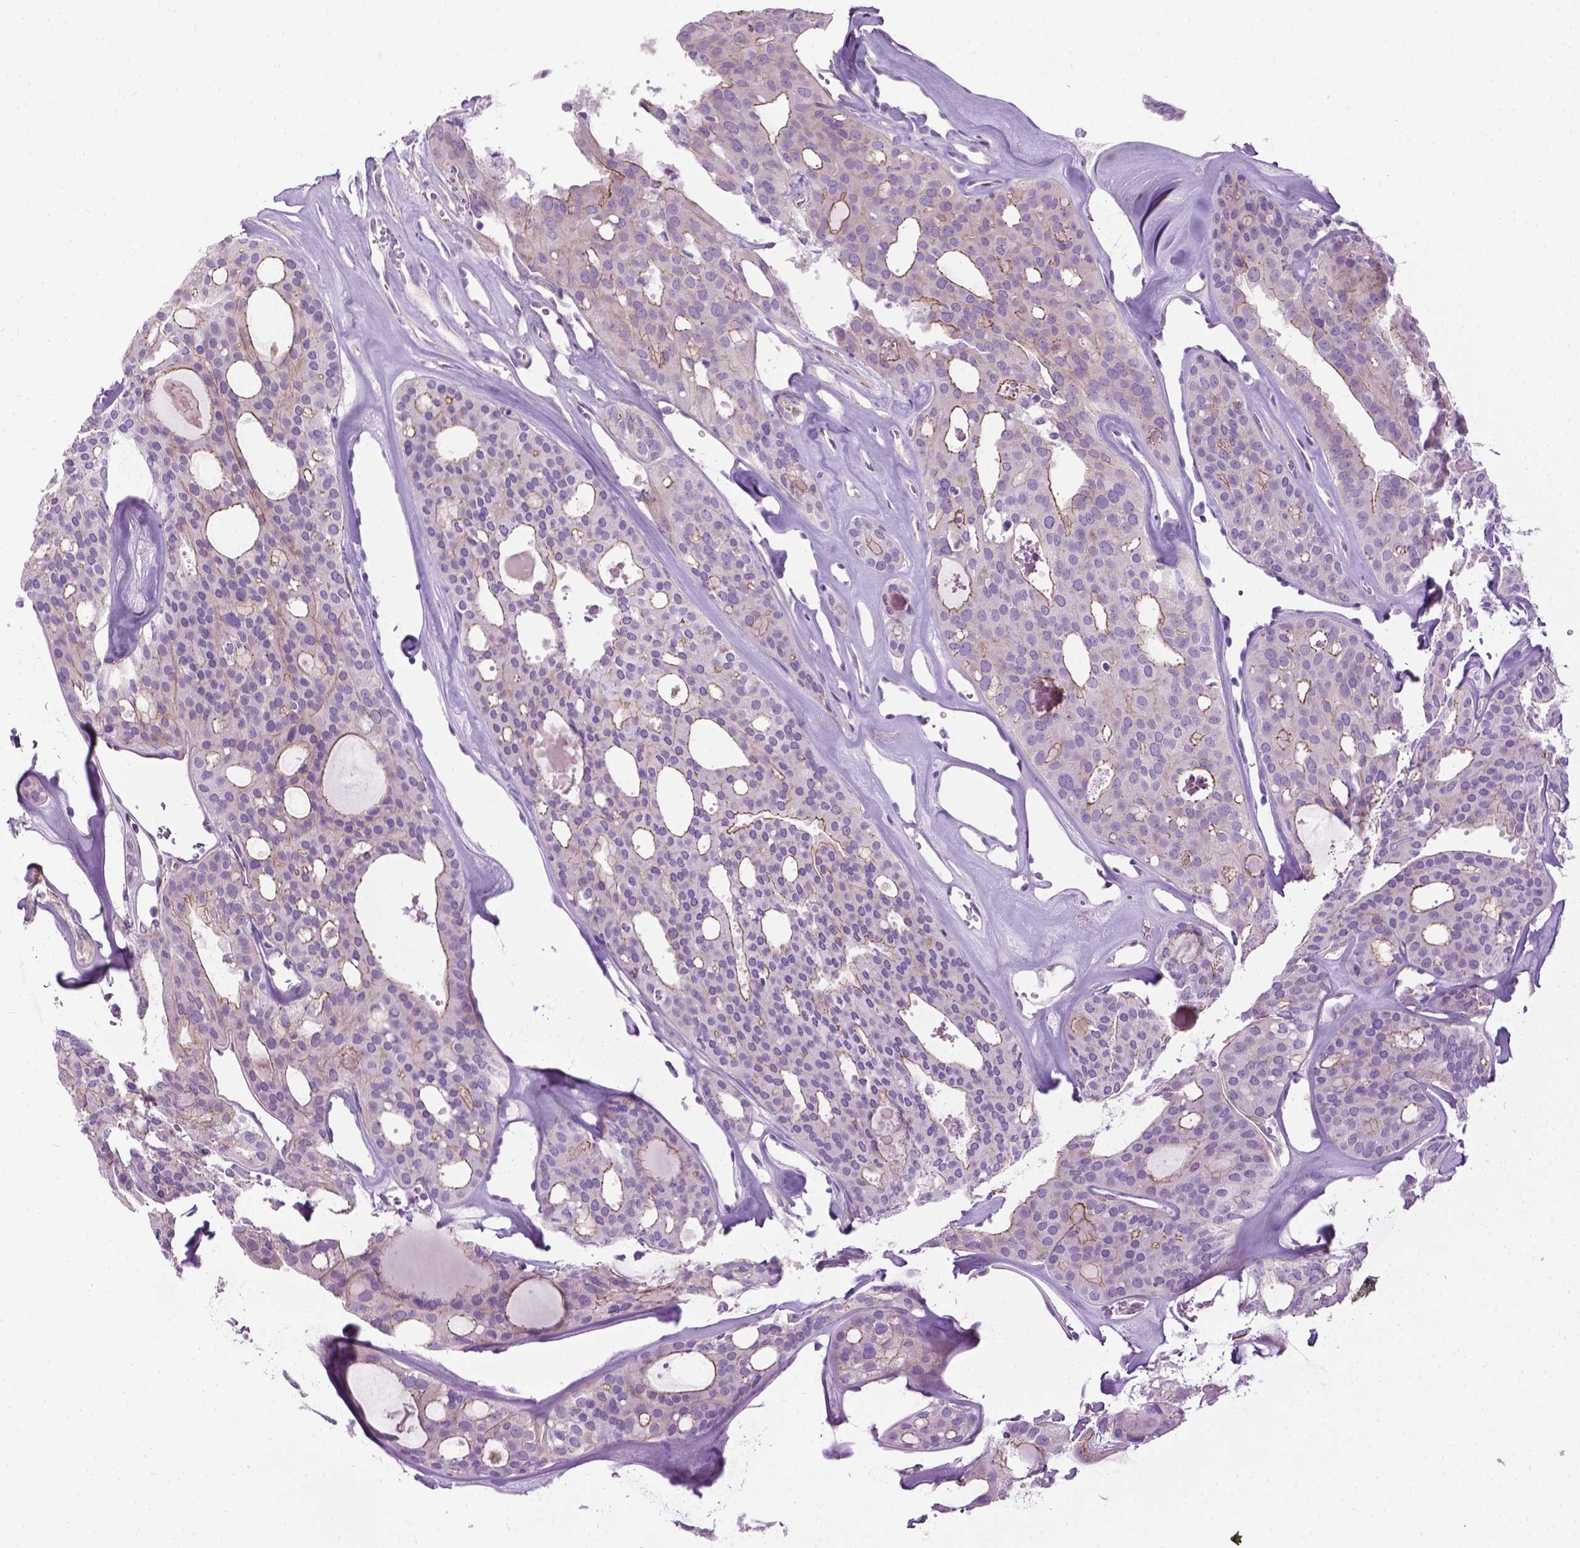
{"staining": {"intensity": "weak", "quantity": "<25%", "location": "cytoplasmic/membranous"}, "tissue": "thyroid cancer", "cell_type": "Tumor cells", "image_type": "cancer", "snomed": [{"axis": "morphology", "description": "Follicular adenoma carcinoma, NOS"}, {"axis": "topography", "description": "Thyroid gland"}], "caption": "Immunohistochemistry (IHC) histopathology image of thyroid cancer (follicular adenoma carcinoma) stained for a protein (brown), which reveals no staining in tumor cells. The staining is performed using DAB brown chromogen with nuclei counter-stained in using hematoxylin.", "gene": "SPECC1L", "patient": {"sex": "male", "age": 75}}